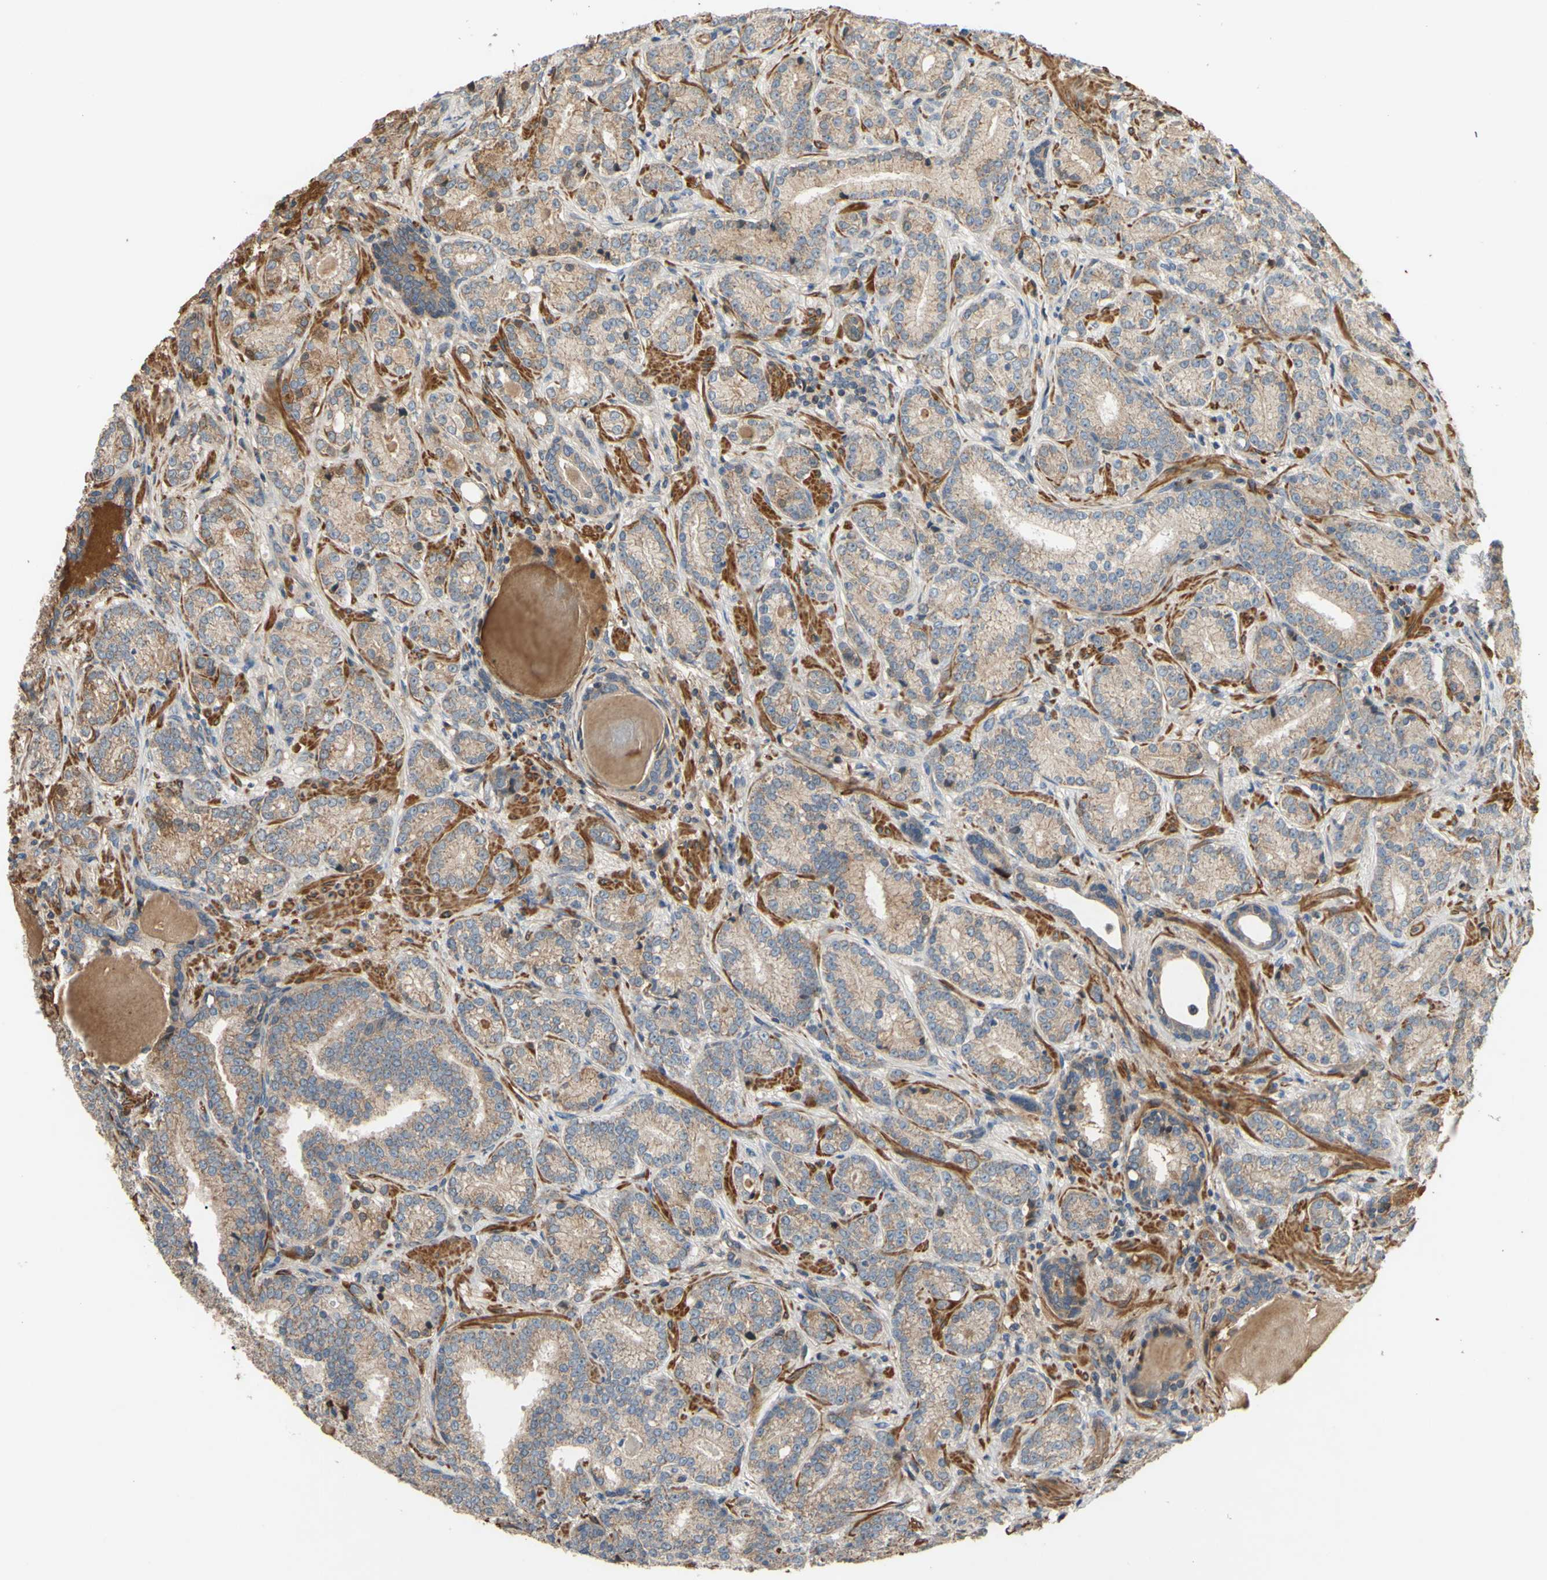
{"staining": {"intensity": "weak", "quantity": ">75%", "location": "cytoplasmic/membranous"}, "tissue": "prostate cancer", "cell_type": "Tumor cells", "image_type": "cancer", "snomed": [{"axis": "morphology", "description": "Adenocarcinoma, High grade"}, {"axis": "topography", "description": "Prostate"}], "caption": "Prostate high-grade adenocarcinoma stained with immunohistochemistry displays weak cytoplasmic/membranous expression in approximately >75% of tumor cells.", "gene": "PARD6A", "patient": {"sex": "male", "age": 61}}